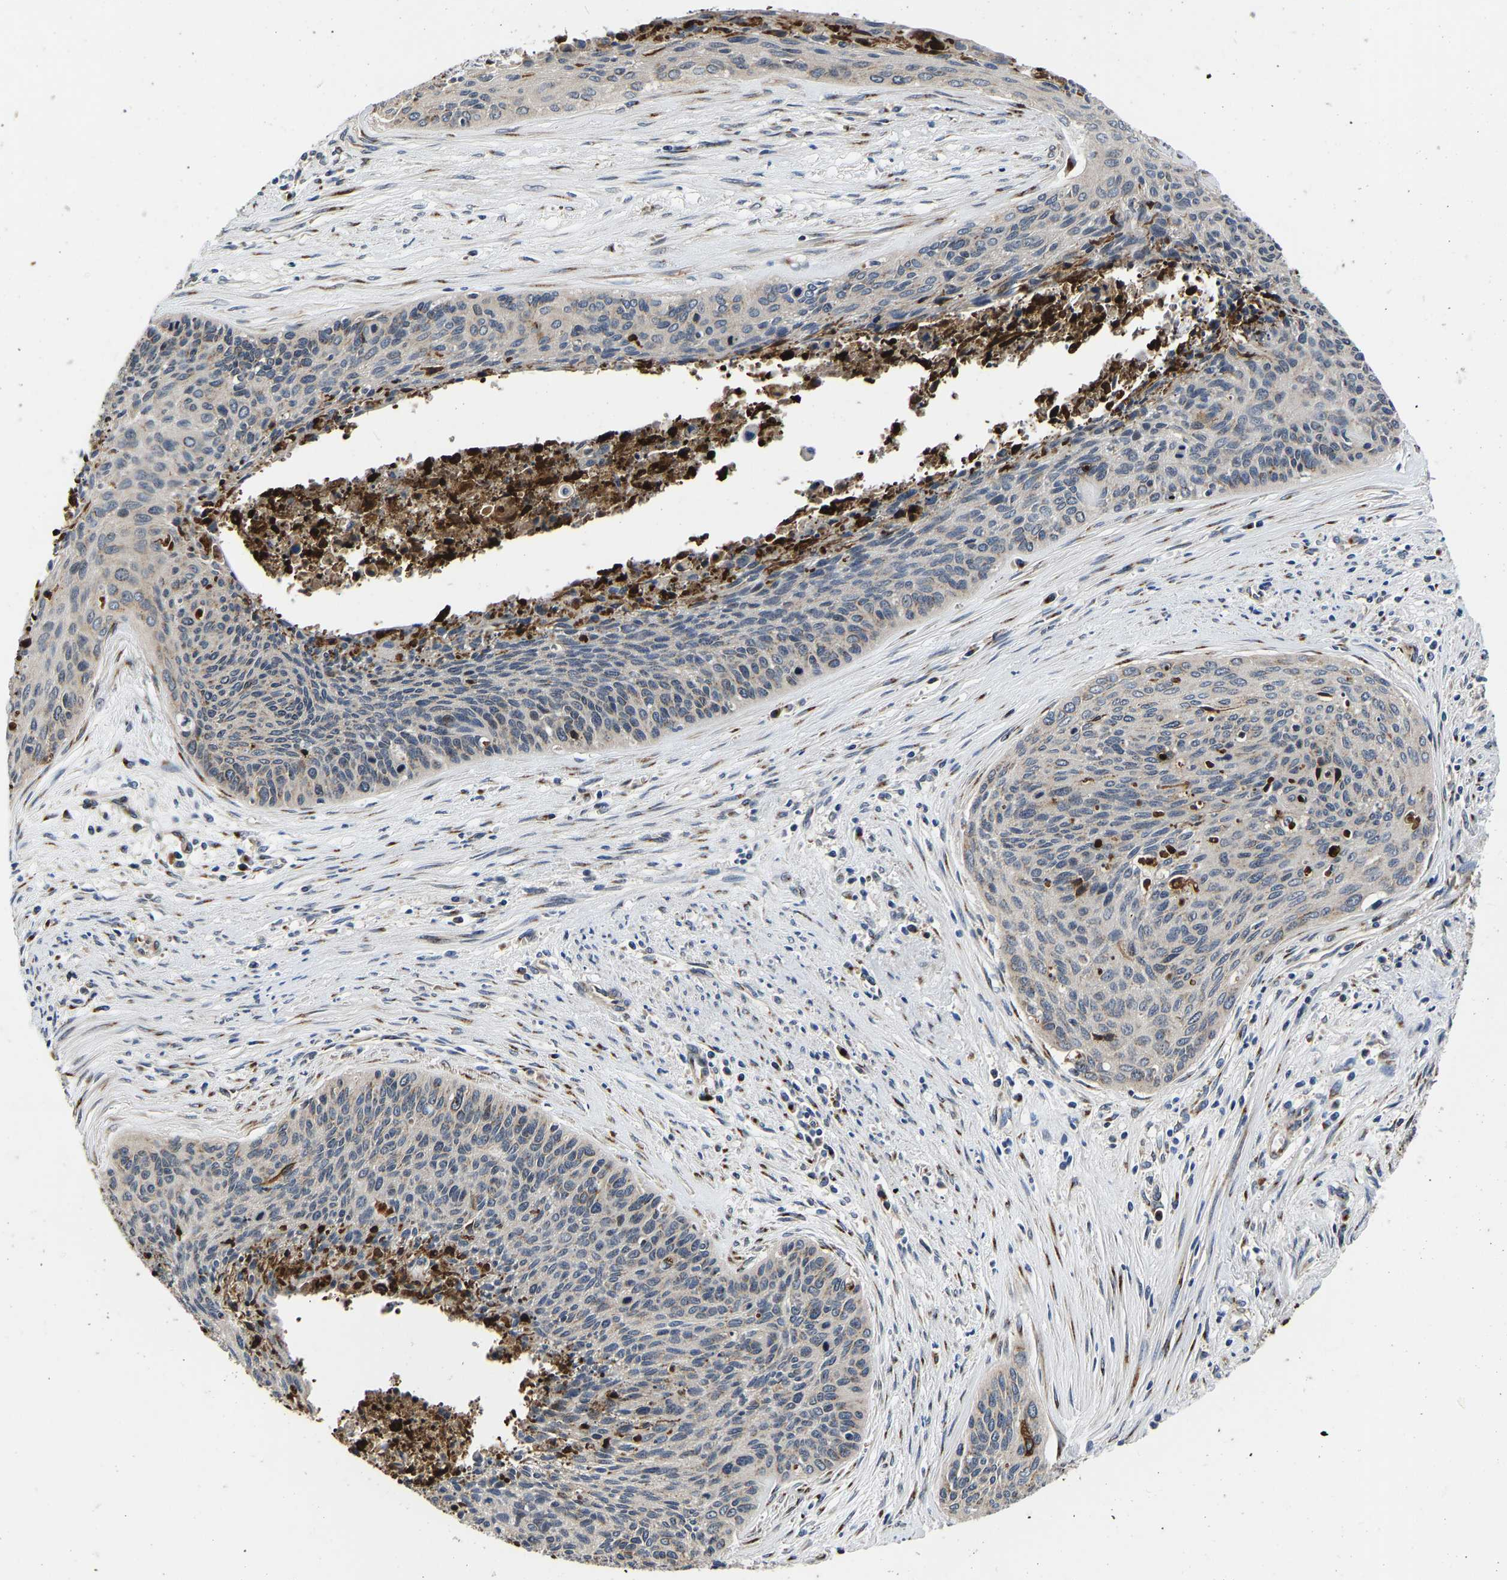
{"staining": {"intensity": "weak", "quantity": "<25%", "location": "cytoplasmic/membranous"}, "tissue": "cervical cancer", "cell_type": "Tumor cells", "image_type": "cancer", "snomed": [{"axis": "morphology", "description": "Squamous cell carcinoma, NOS"}, {"axis": "topography", "description": "Cervix"}], "caption": "DAB immunohistochemical staining of cervical cancer (squamous cell carcinoma) exhibits no significant positivity in tumor cells.", "gene": "RABAC1", "patient": {"sex": "female", "age": 55}}